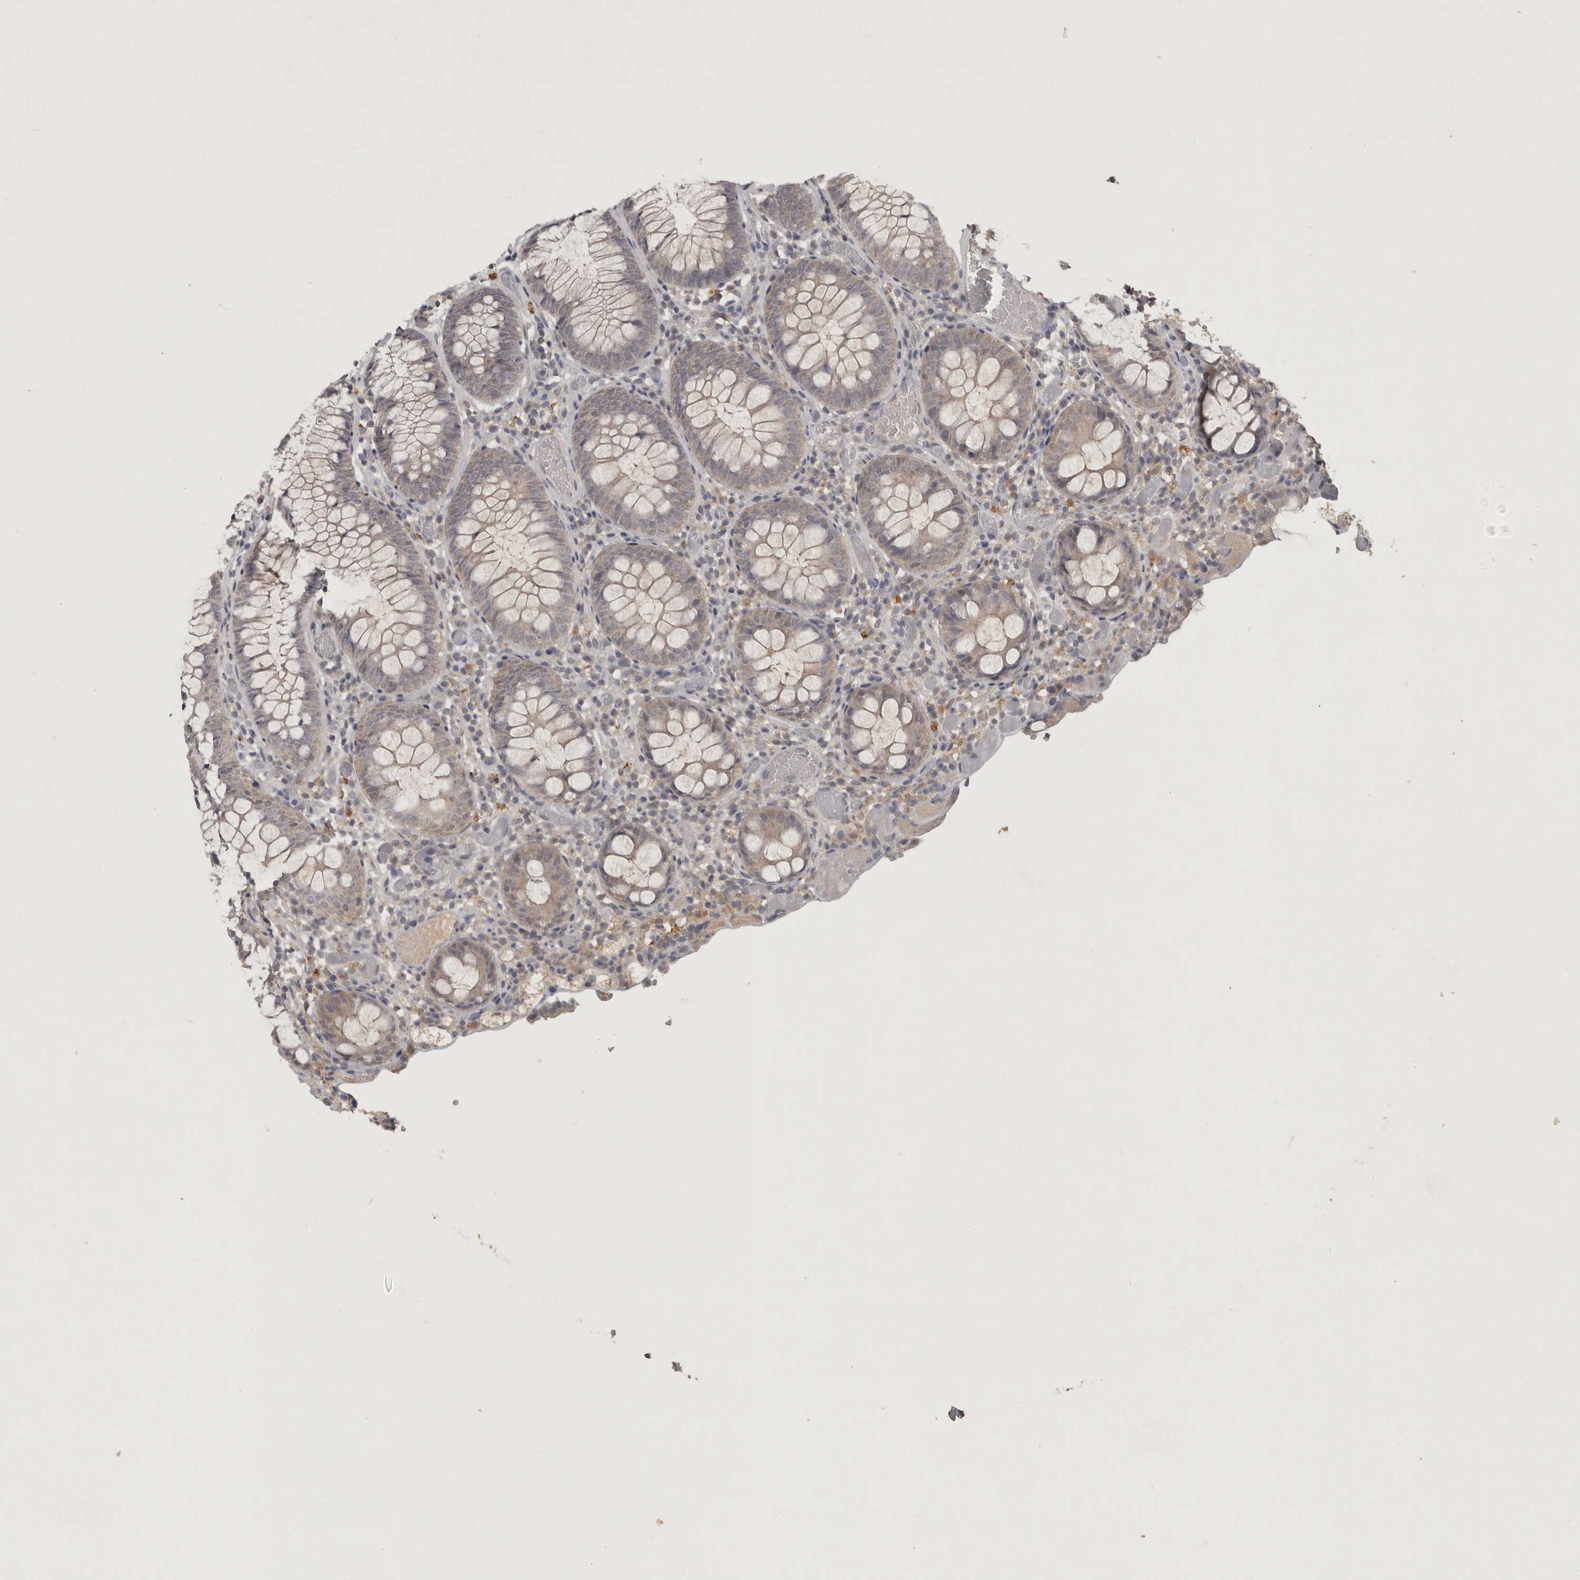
{"staining": {"intensity": "weak", "quantity": ">75%", "location": "cytoplasmic/membranous"}, "tissue": "colon", "cell_type": "Endothelial cells", "image_type": "normal", "snomed": [{"axis": "morphology", "description": "Normal tissue, NOS"}, {"axis": "topography", "description": "Colon"}], "caption": "An immunohistochemistry (IHC) histopathology image of benign tissue is shown. Protein staining in brown labels weak cytoplasmic/membranous positivity in colon within endothelial cells. Using DAB (3,3'-diaminobenzidine) (brown) and hematoxylin (blue) stains, captured at high magnification using brightfield microscopy.", "gene": "ADAMTS4", "patient": {"sex": "male", "age": 14}}